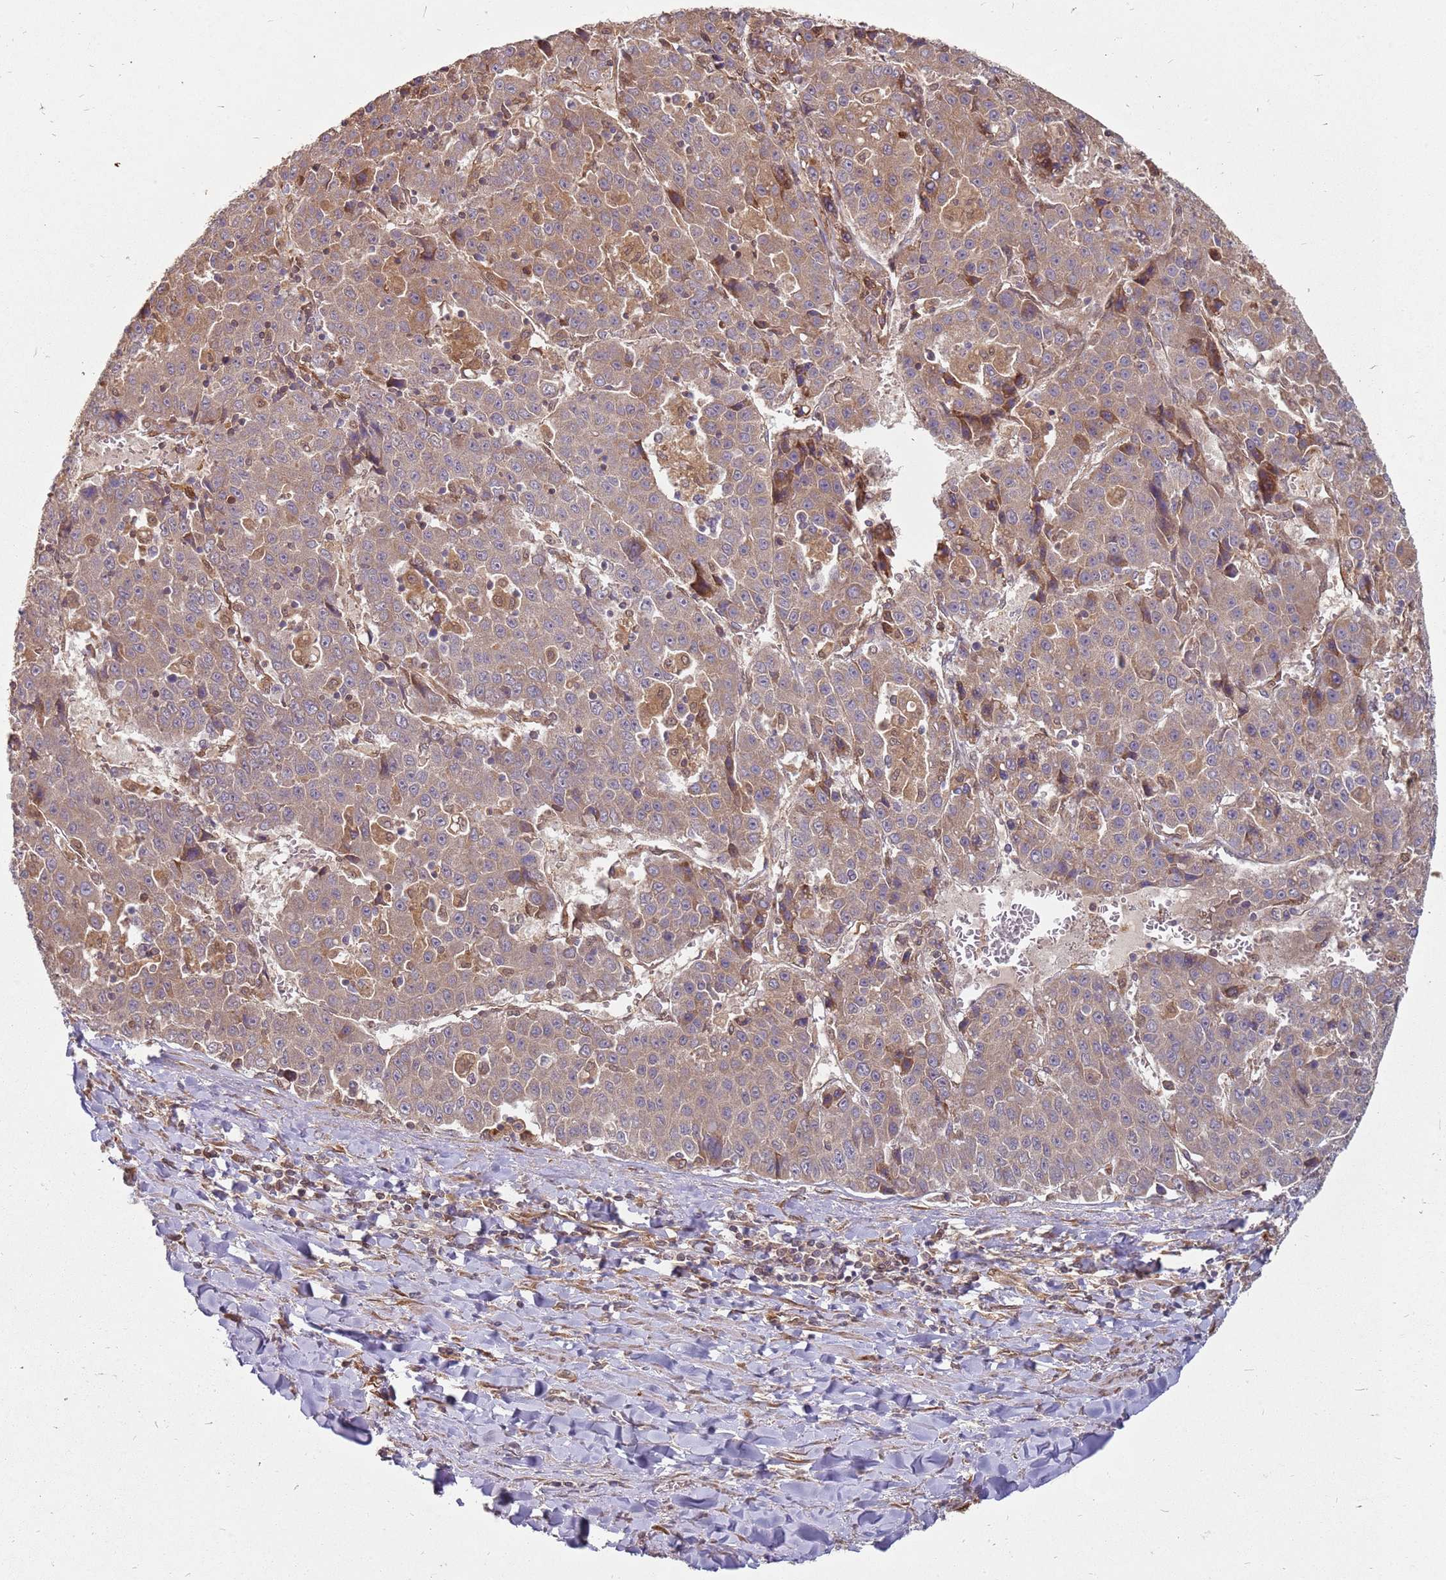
{"staining": {"intensity": "moderate", "quantity": "25%-75%", "location": "cytoplasmic/membranous"}, "tissue": "liver cancer", "cell_type": "Tumor cells", "image_type": "cancer", "snomed": [{"axis": "morphology", "description": "Carcinoma, Hepatocellular, NOS"}, {"axis": "topography", "description": "Liver"}], "caption": "Immunohistochemical staining of hepatocellular carcinoma (liver) demonstrates moderate cytoplasmic/membranous protein staining in approximately 25%-75% of tumor cells.", "gene": "NUDT14", "patient": {"sex": "female", "age": 53}}